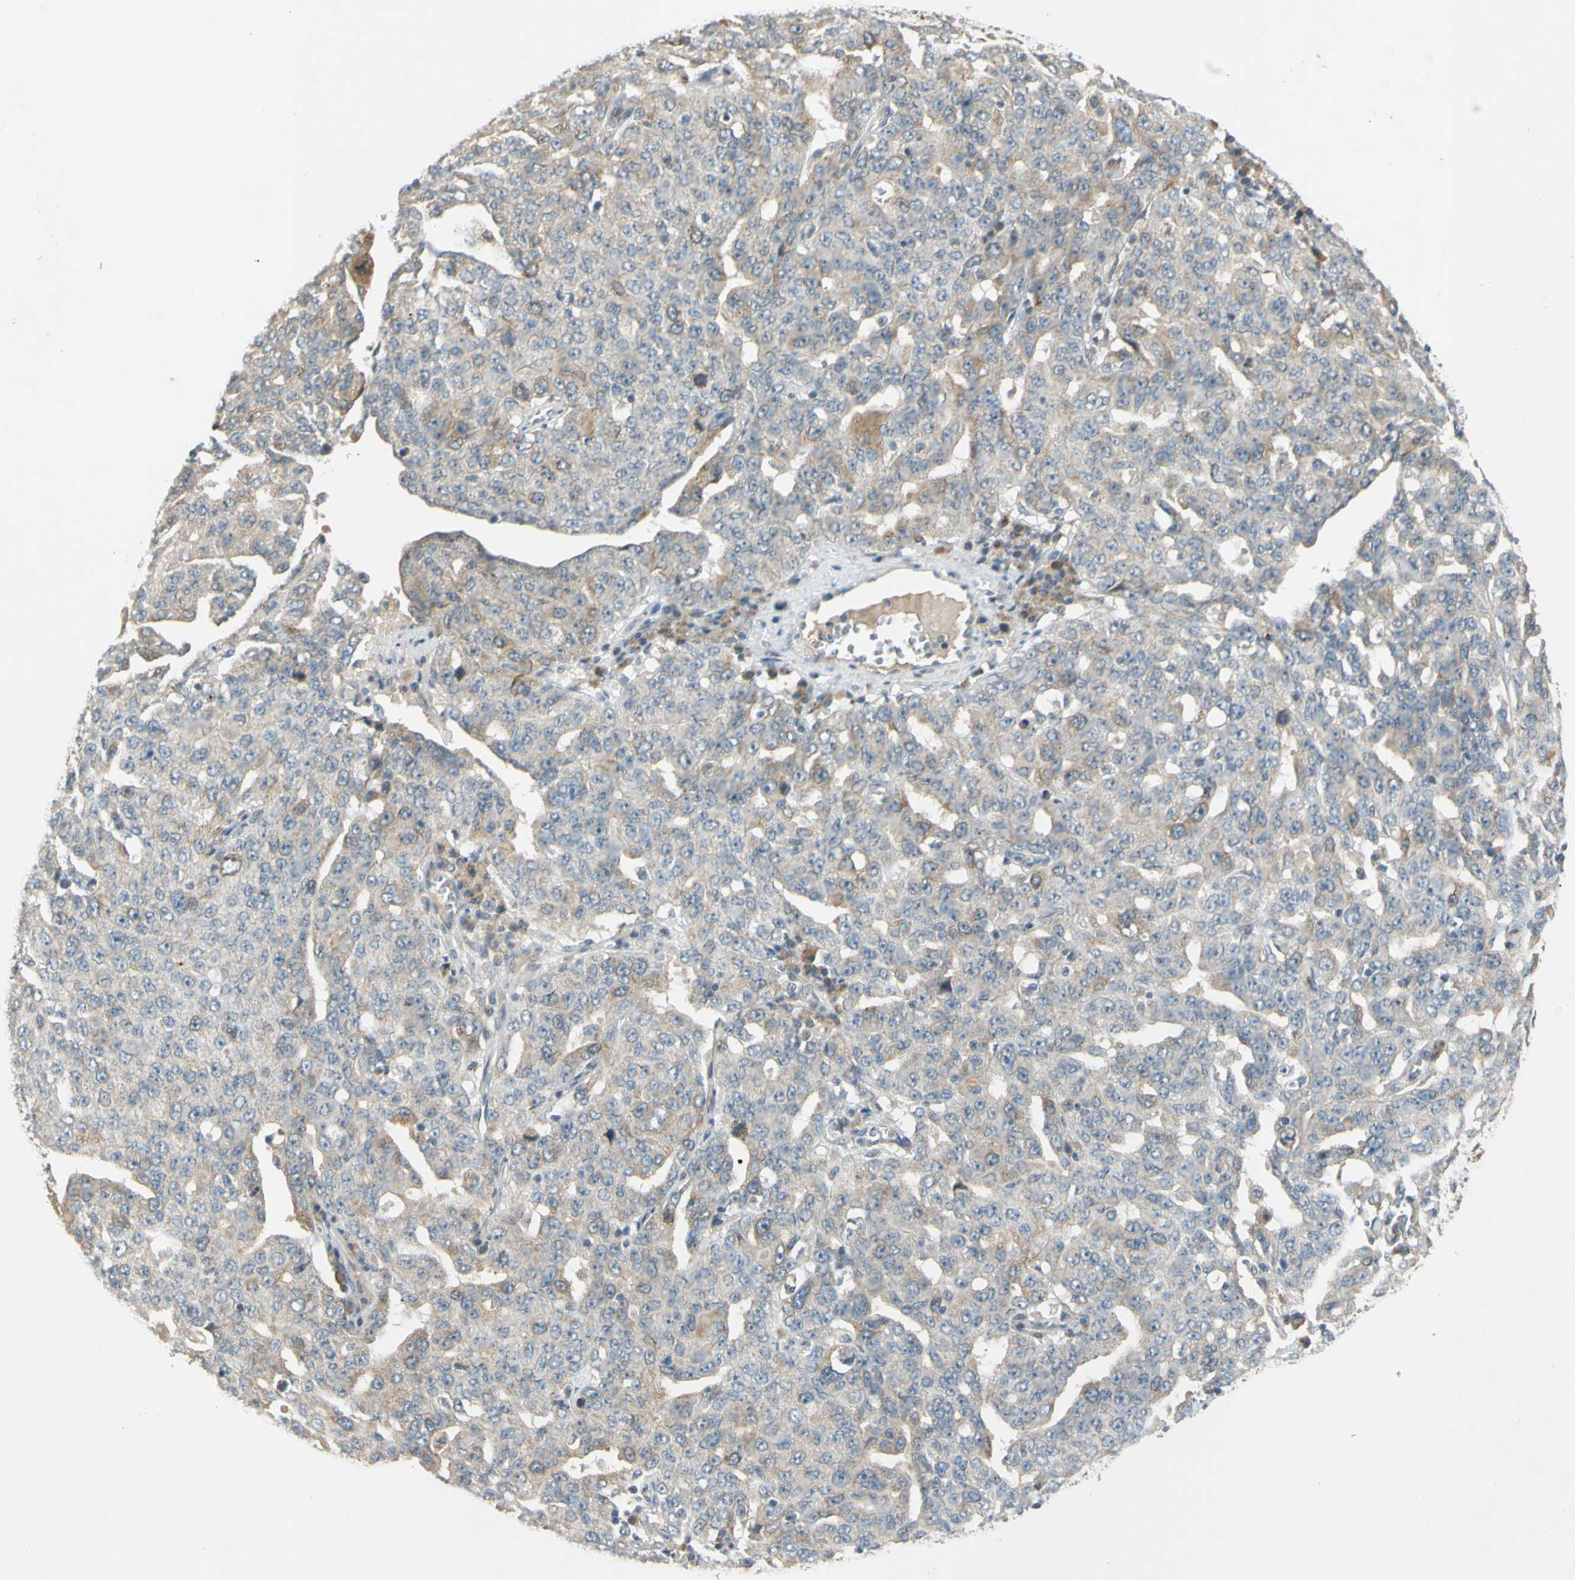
{"staining": {"intensity": "weak", "quantity": ">75%", "location": "cytoplasmic/membranous"}, "tissue": "ovarian cancer", "cell_type": "Tumor cells", "image_type": "cancer", "snomed": [{"axis": "morphology", "description": "Carcinoma, endometroid"}, {"axis": "topography", "description": "Ovary"}], "caption": "Human endometroid carcinoma (ovarian) stained for a protein (brown) reveals weak cytoplasmic/membranous positive expression in about >75% of tumor cells.", "gene": "CCNB2", "patient": {"sex": "female", "age": 62}}